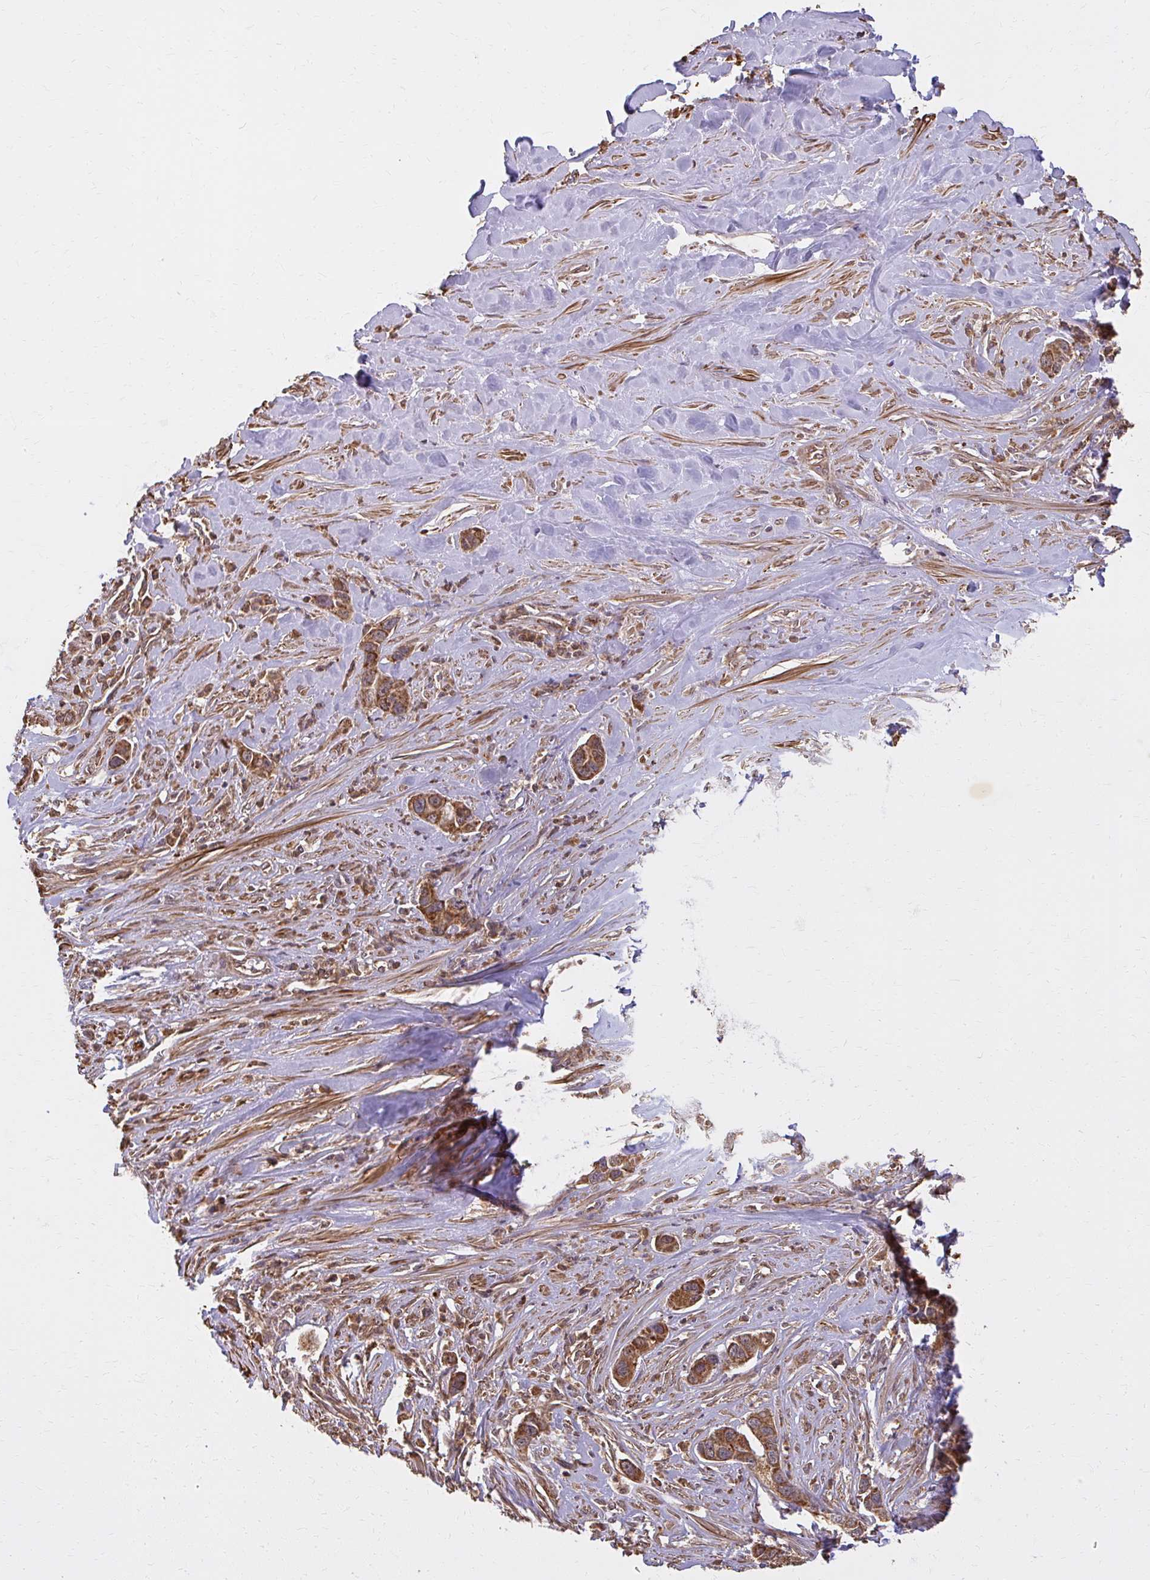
{"staining": {"intensity": "moderate", "quantity": ">75%", "location": "cytoplasmic/membranous"}, "tissue": "pancreatic cancer", "cell_type": "Tumor cells", "image_type": "cancer", "snomed": [{"axis": "morphology", "description": "Adenocarcinoma, NOS"}, {"axis": "topography", "description": "Pancreas"}], "caption": "Pancreatic adenocarcinoma stained with a brown dye shows moderate cytoplasmic/membranous positive positivity in about >75% of tumor cells.", "gene": "GNS", "patient": {"sex": "male", "age": 73}}